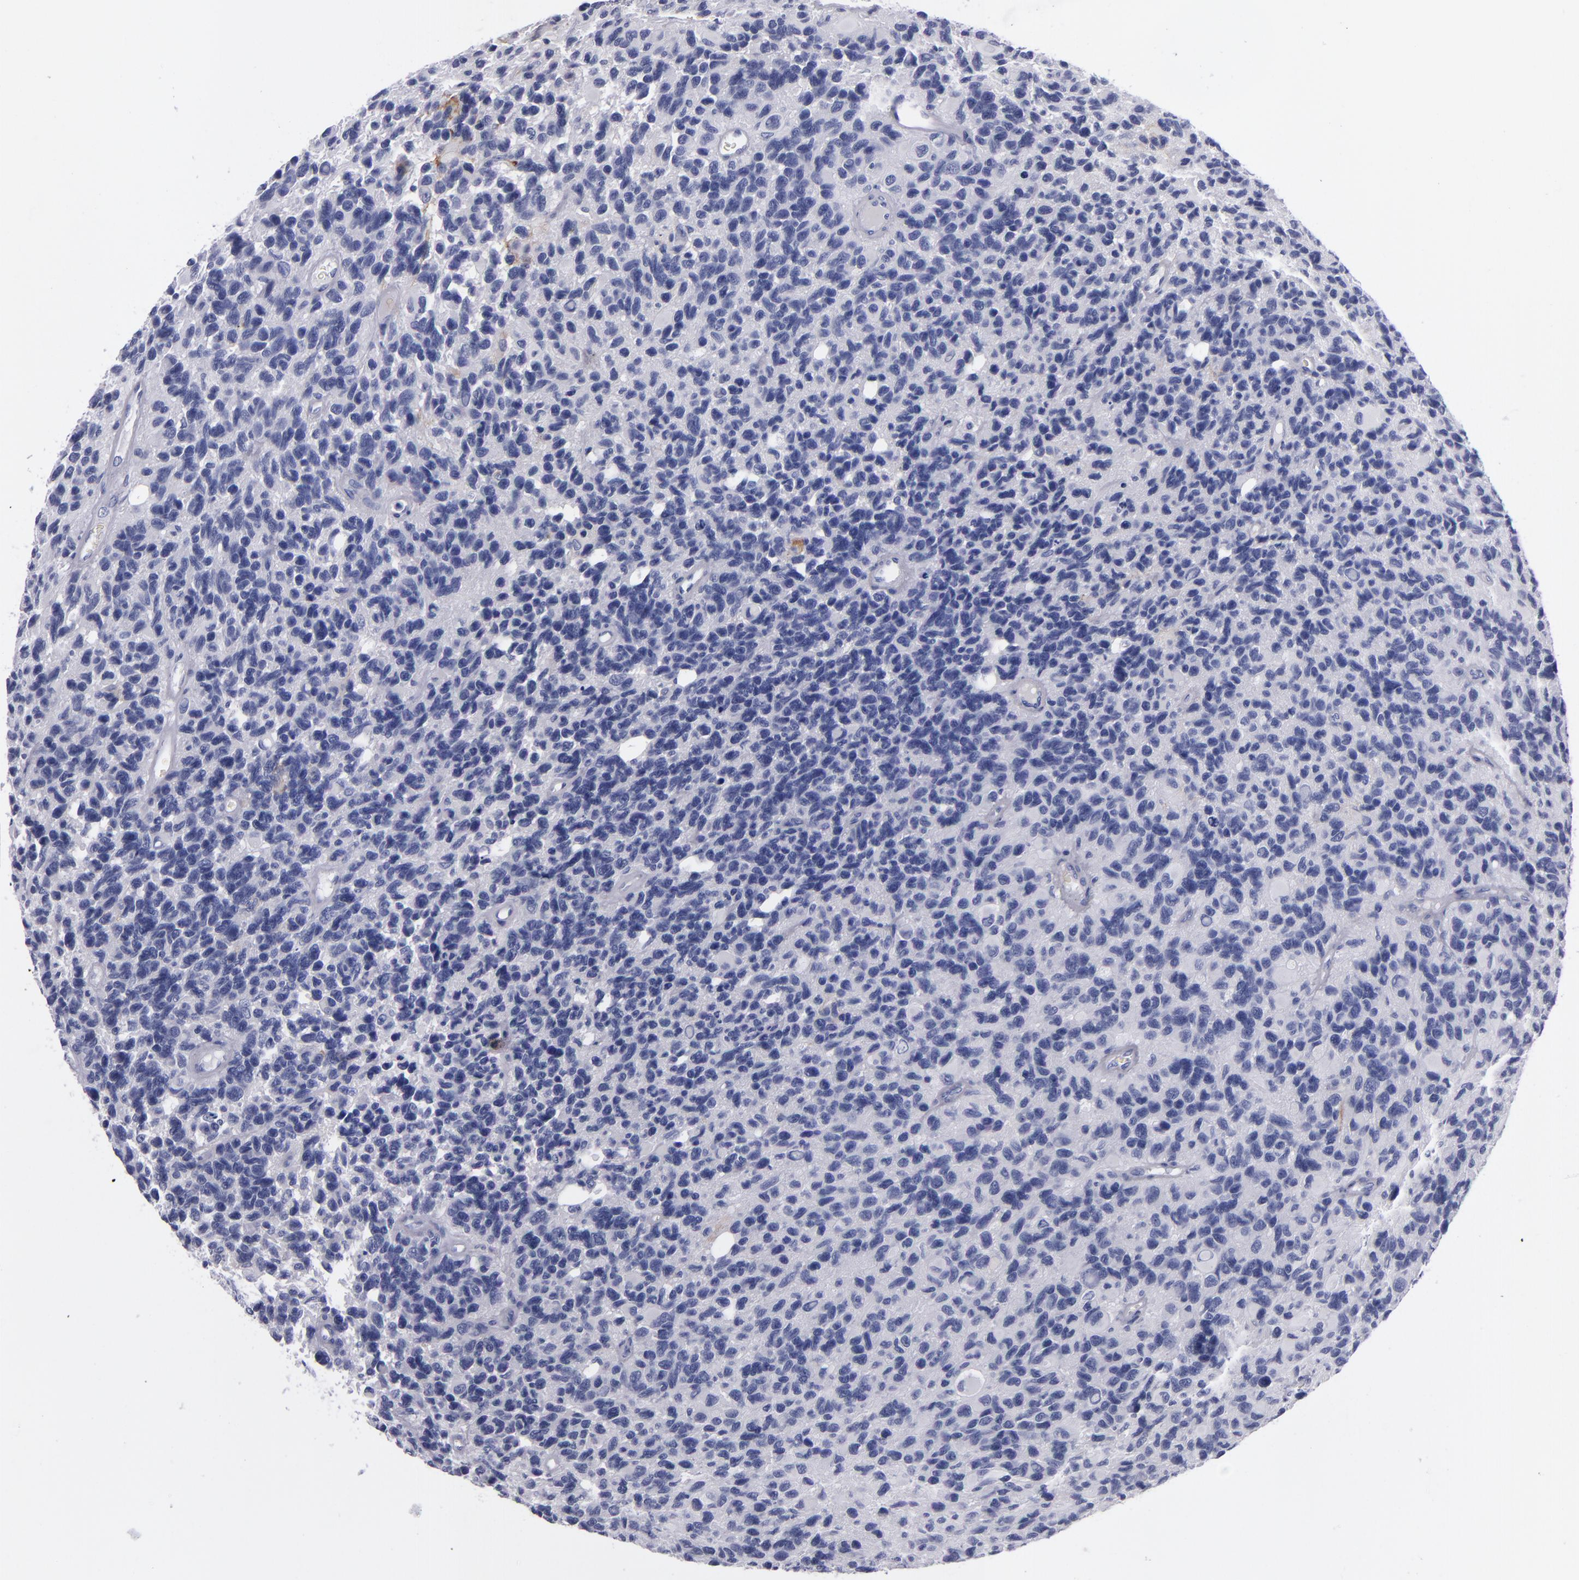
{"staining": {"intensity": "negative", "quantity": "none", "location": "none"}, "tissue": "glioma", "cell_type": "Tumor cells", "image_type": "cancer", "snomed": [{"axis": "morphology", "description": "Glioma, malignant, High grade"}, {"axis": "topography", "description": "Brain"}], "caption": "This histopathology image is of glioma stained with immunohistochemistry (IHC) to label a protein in brown with the nuclei are counter-stained blue. There is no expression in tumor cells.", "gene": "CD38", "patient": {"sex": "male", "age": 77}}